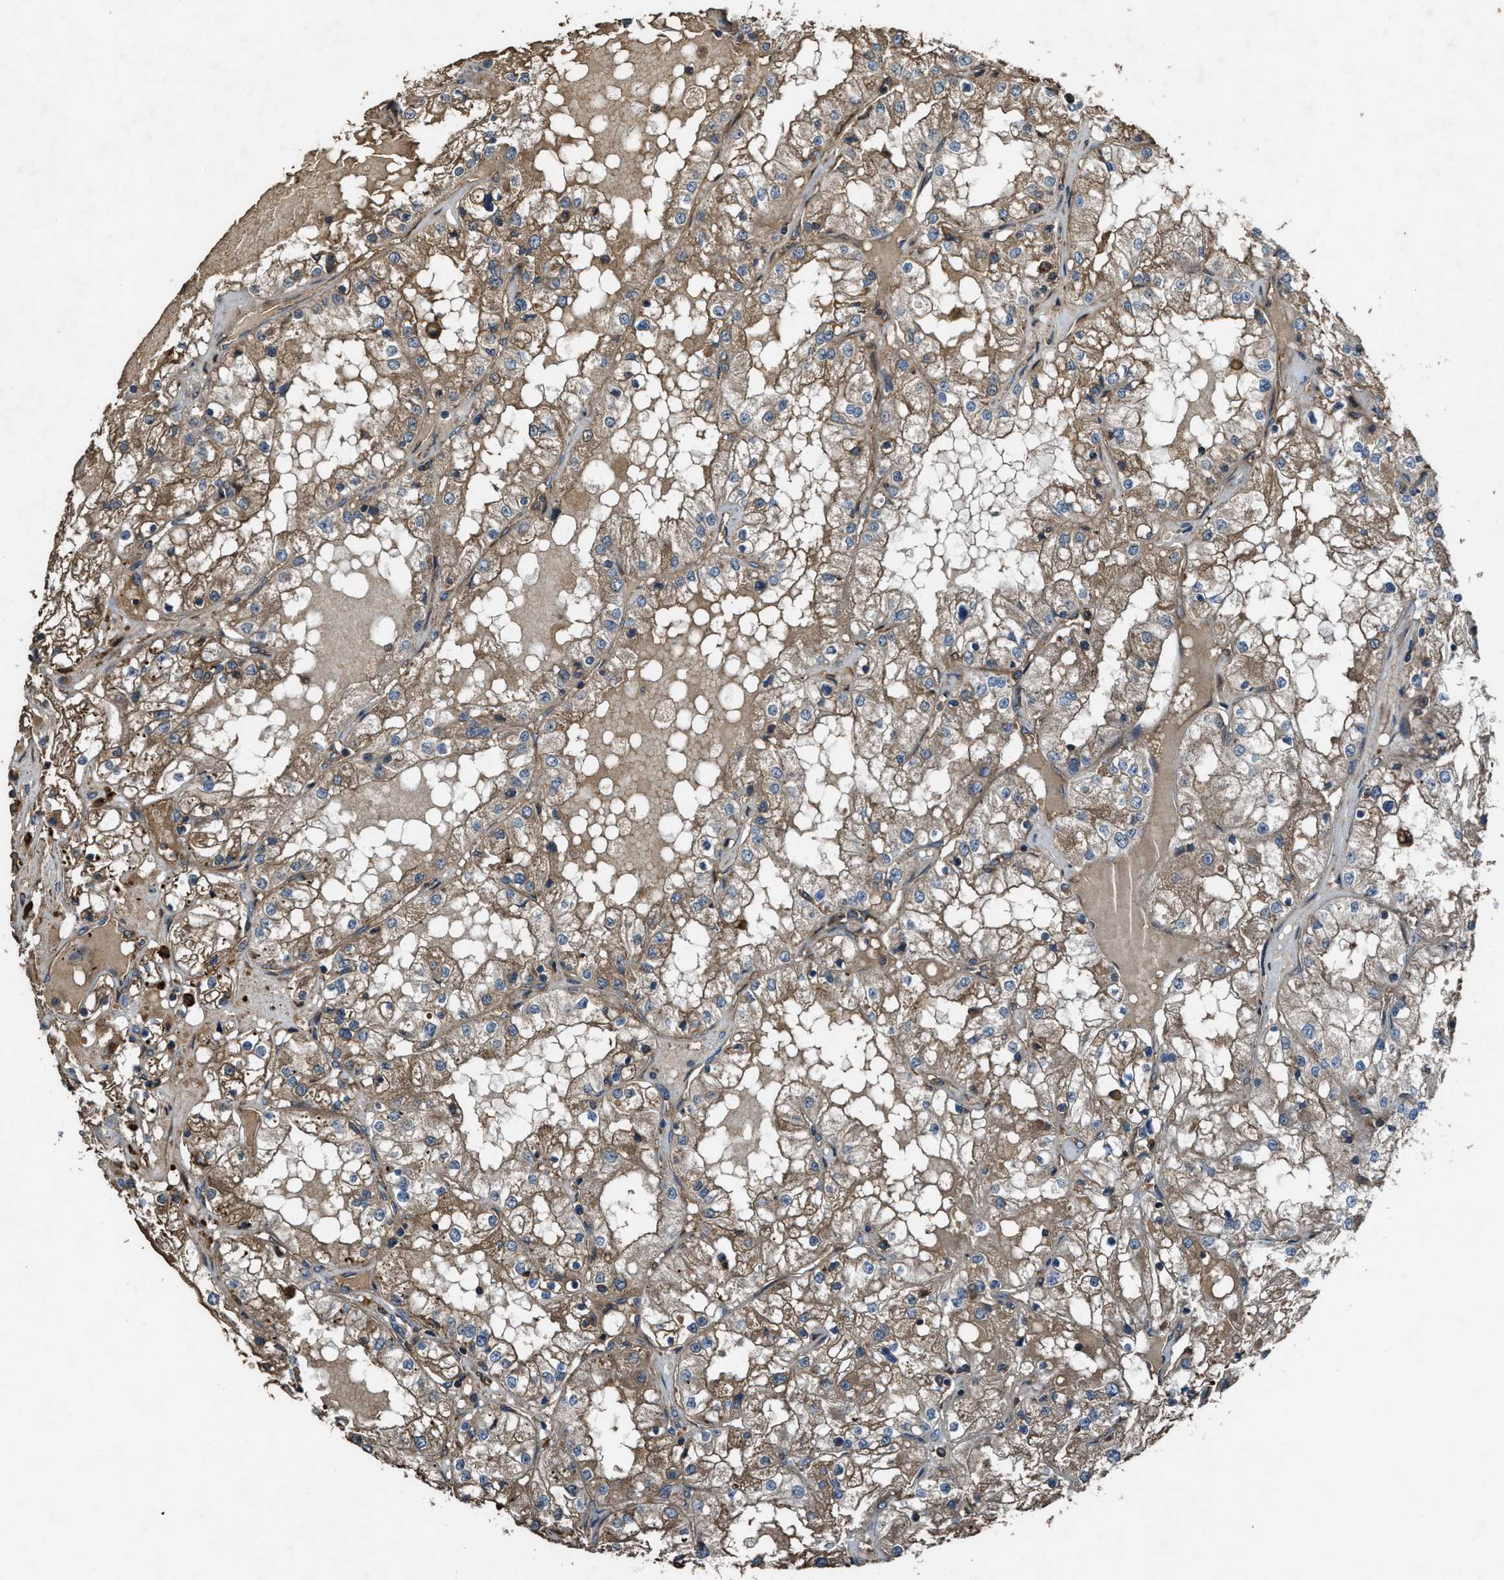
{"staining": {"intensity": "moderate", "quantity": ">75%", "location": "cytoplasmic/membranous"}, "tissue": "renal cancer", "cell_type": "Tumor cells", "image_type": "cancer", "snomed": [{"axis": "morphology", "description": "Adenocarcinoma, NOS"}, {"axis": "topography", "description": "Kidney"}], "caption": "Renal adenocarcinoma was stained to show a protein in brown. There is medium levels of moderate cytoplasmic/membranous staining in approximately >75% of tumor cells. (IHC, brightfield microscopy, high magnification).", "gene": "MAP3K8", "patient": {"sex": "male", "age": 68}}